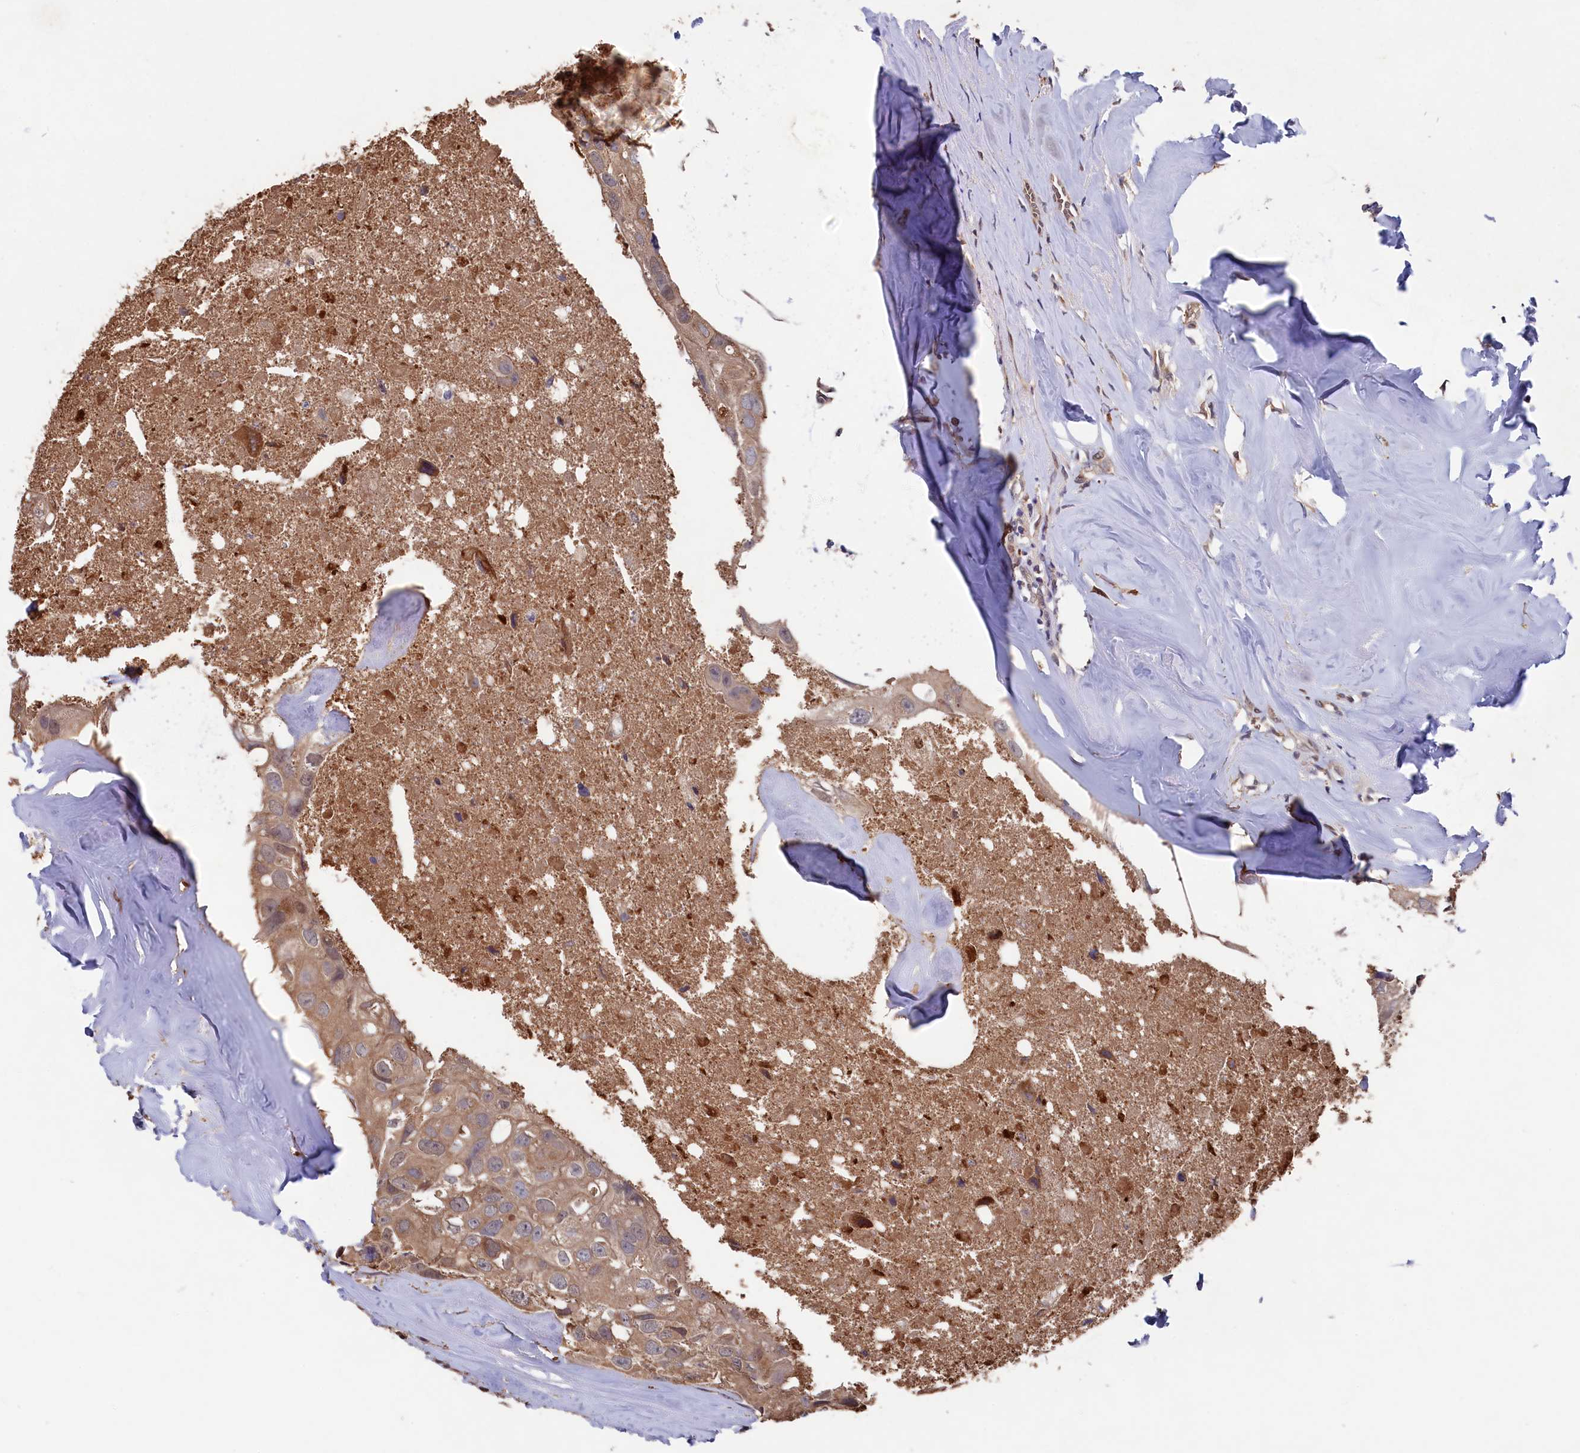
{"staining": {"intensity": "moderate", "quantity": ">75%", "location": "cytoplasmic/membranous"}, "tissue": "head and neck cancer", "cell_type": "Tumor cells", "image_type": "cancer", "snomed": [{"axis": "morphology", "description": "Adenocarcinoma, NOS"}, {"axis": "morphology", "description": "Adenocarcinoma, metastatic, NOS"}, {"axis": "topography", "description": "Head-Neck"}], "caption": "Immunohistochemistry photomicrograph of neoplastic tissue: head and neck adenocarcinoma stained using IHC reveals medium levels of moderate protein expression localized specifically in the cytoplasmic/membranous of tumor cells, appearing as a cytoplasmic/membranous brown color.", "gene": "NAA60", "patient": {"sex": "male", "age": 75}}